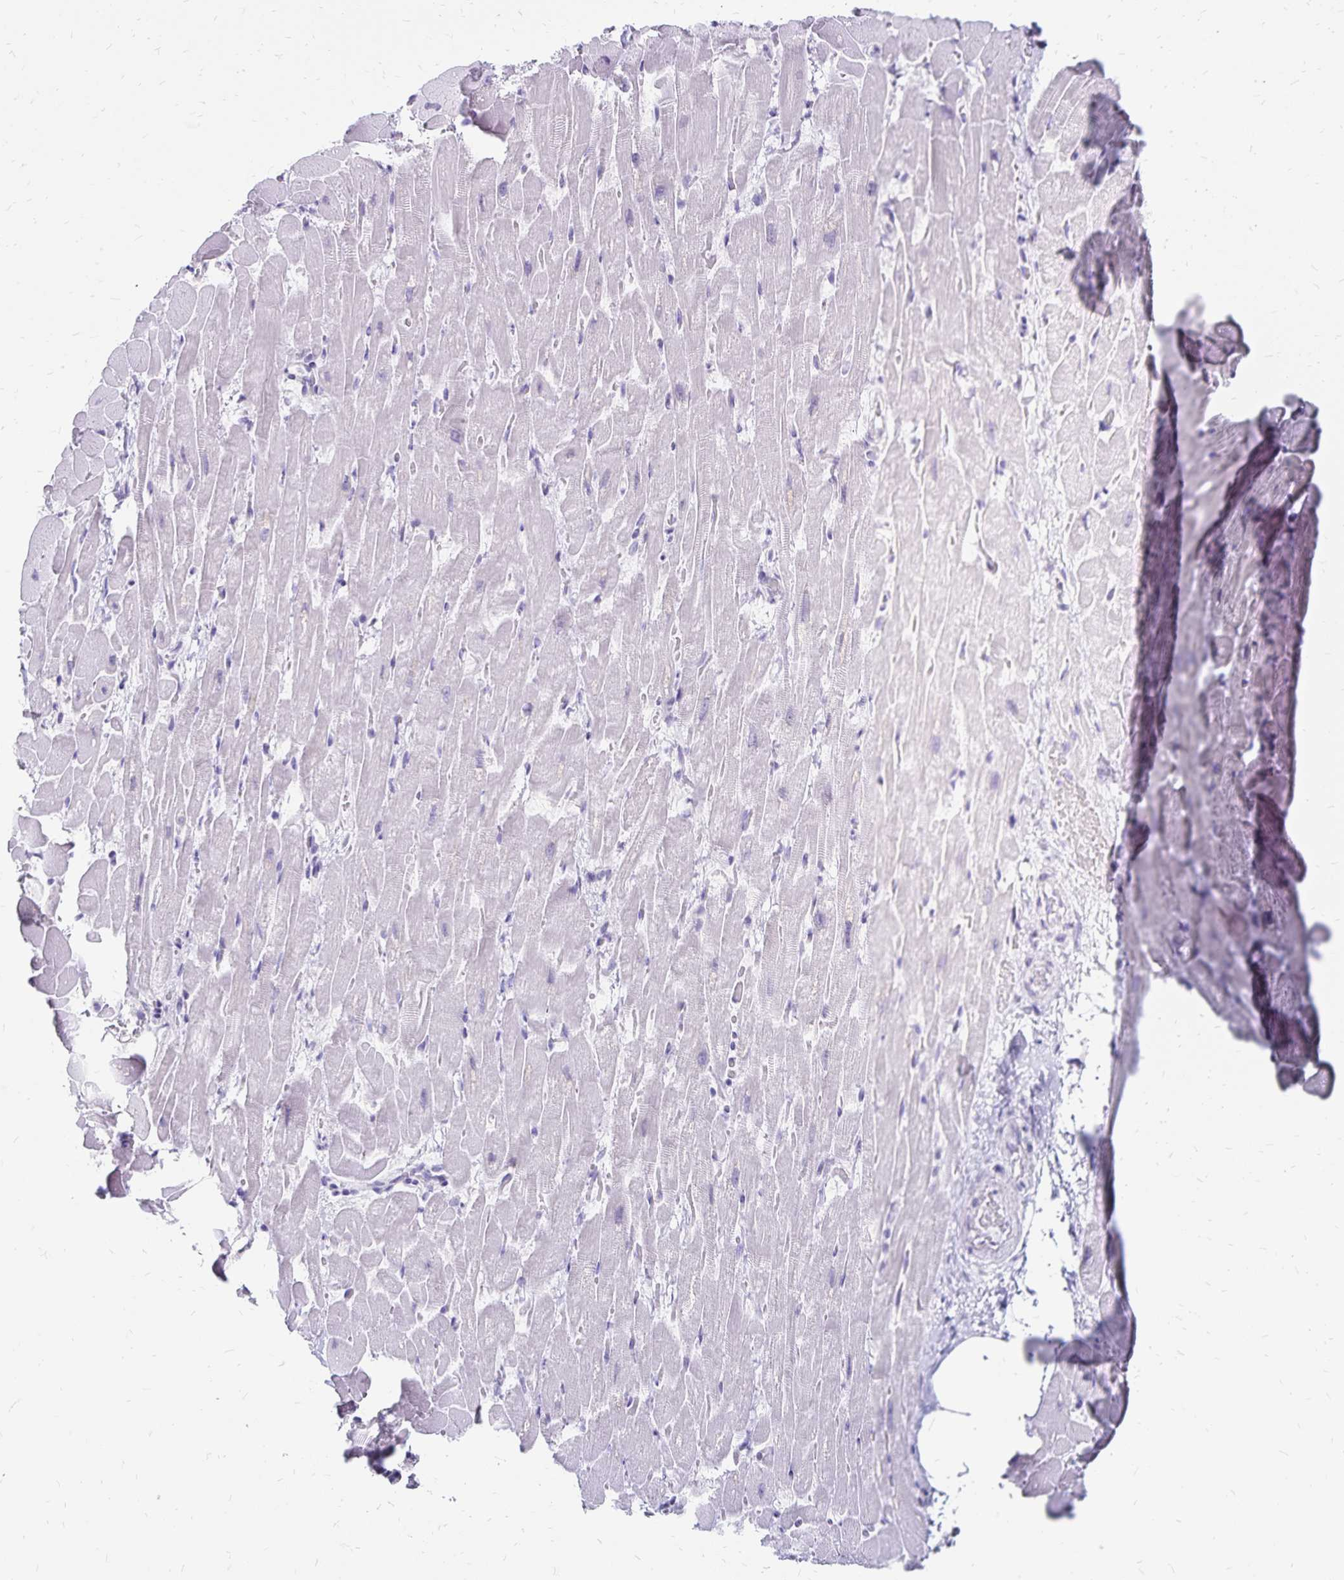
{"staining": {"intensity": "negative", "quantity": "none", "location": "none"}, "tissue": "heart muscle", "cell_type": "Cardiomyocytes", "image_type": "normal", "snomed": [{"axis": "morphology", "description": "Normal tissue, NOS"}, {"axis": "topography", "description": "Heart"}], "caption": "IHC photomicrograph of normal heart muscle: human heart muscle stained with DAB (3,3'-diaminobenzidine) exhibits no significant protein expression in cardiomyocytes. (DAB (3,3'-diaminobenzidine) immunohistochemistry with hematoxylin counter stain).", "gene": "IKZF1", "patient": {"sex": "male", "age": 37}}